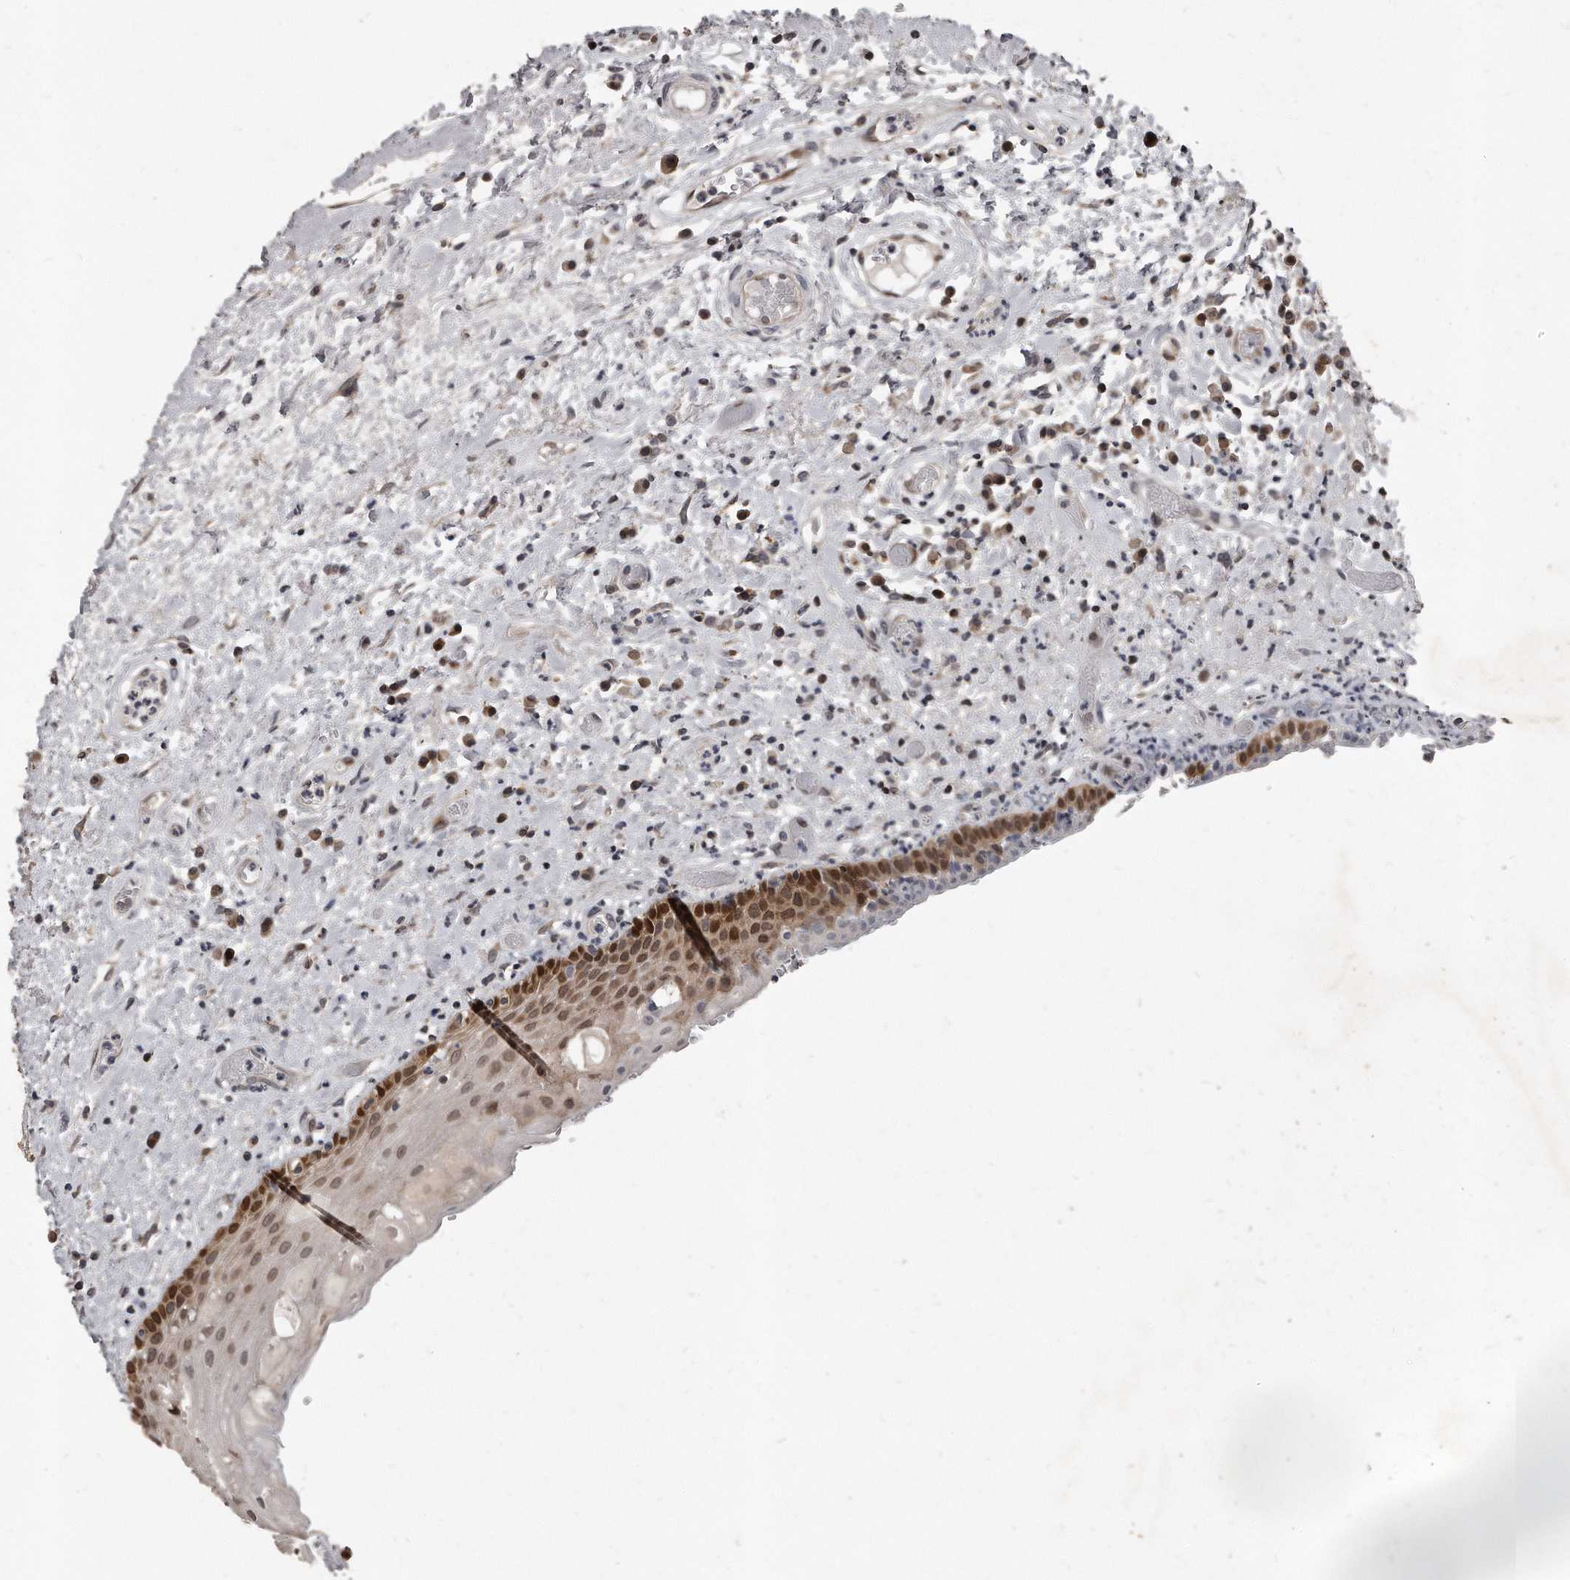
{"staining": {"intensity": "strong", "quantity": "25%-75%", "location": "cytoplasmic/membranous,nuclear"}, "tissue": "oral mucosa", "cell_type": "Squamous epithelial cells", "image_type": "normal", "snomed": [{"axis": "morphology", "description": "Normal tissue, NOS"}, {"axis": "topography", "description": "Oral tissue"}], "caption": "Immunohistochemistry (DAB (3,3'-diaminobenzidine)) staining of unremarkable oral mucosa demonstrates strong cytoplasmic/membranous,nuclear protein positivity in approximately 25%-75% of squamous epithelial cells.", "gene": "GCH1", "patient": {"sex": "female", "age": 76}}